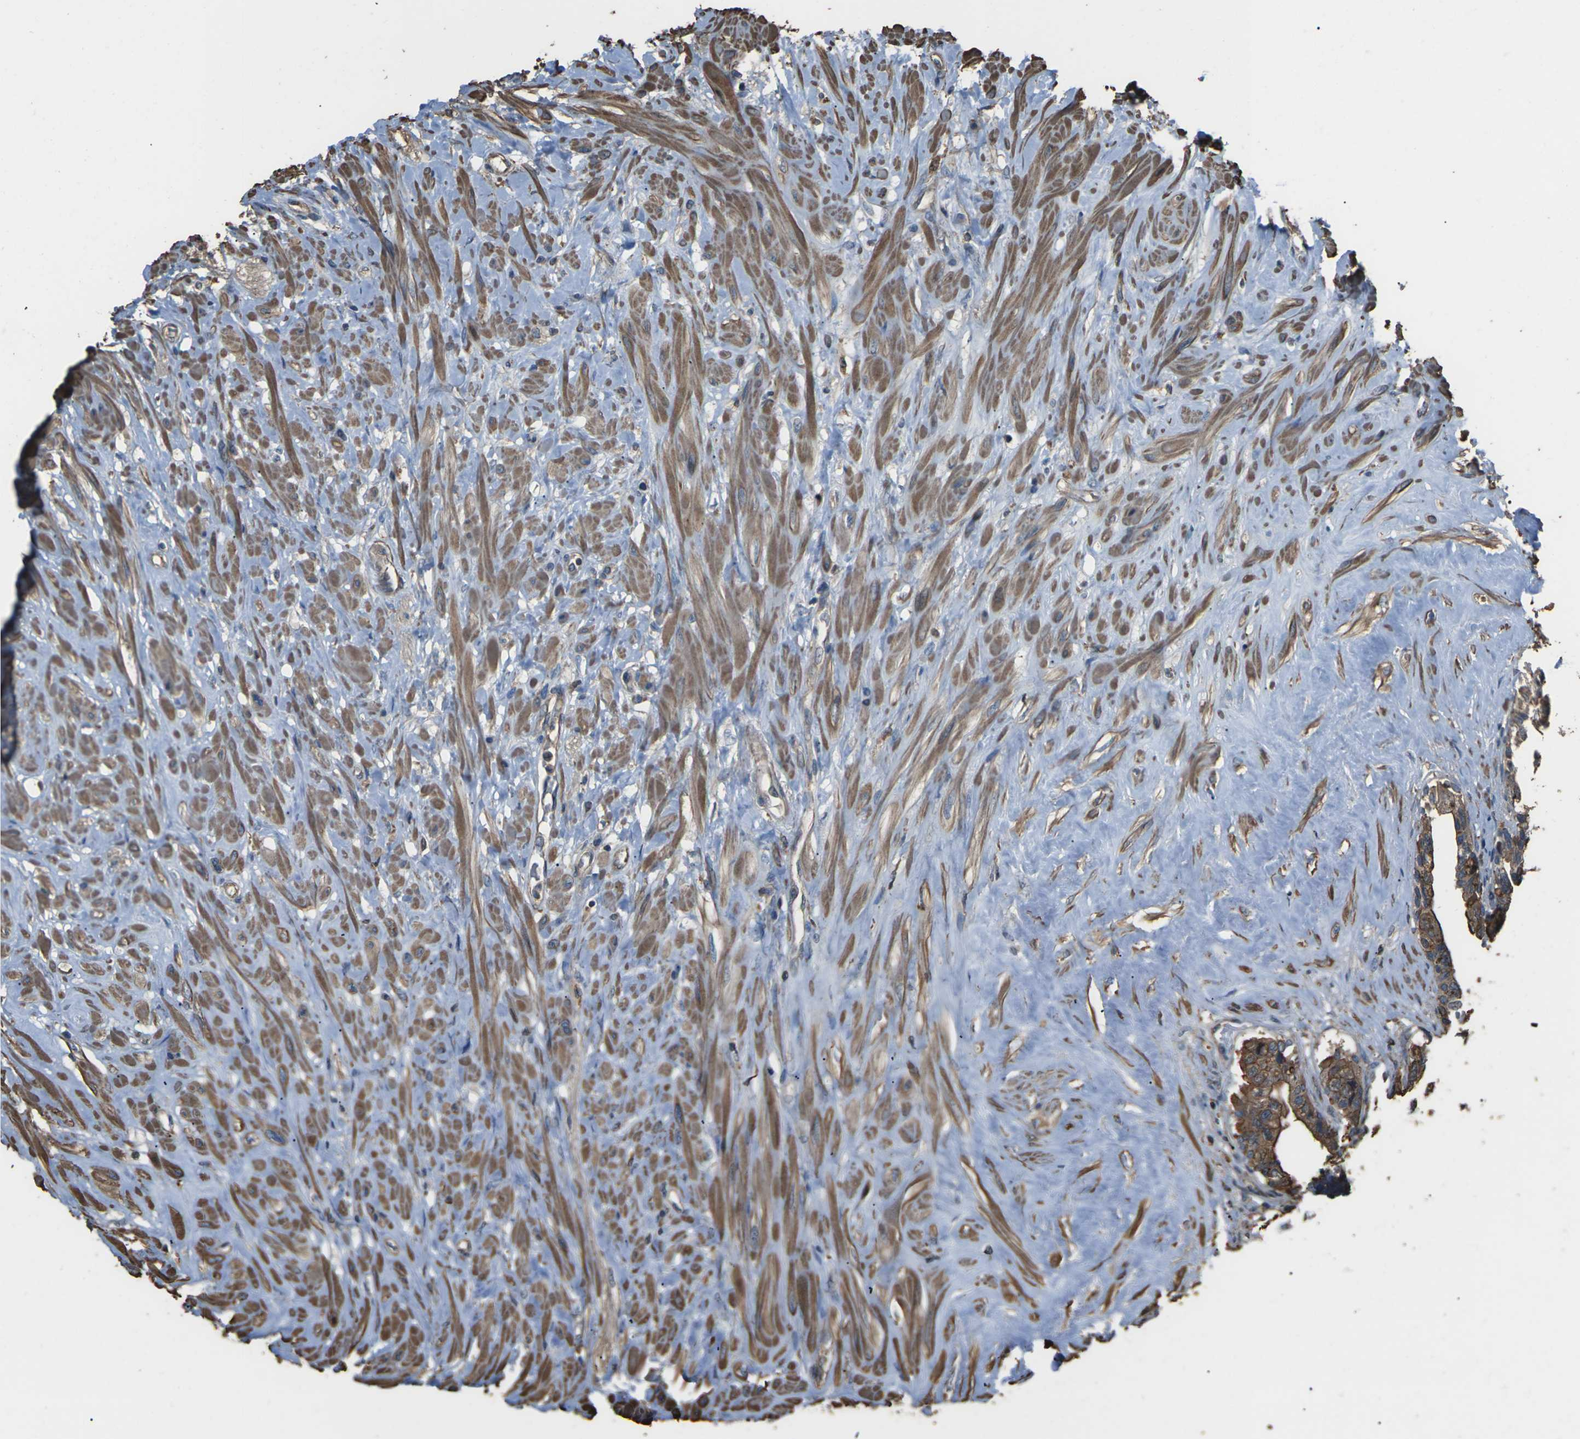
{"staining": {"intensity": "moderate", "quantity": ">75%", "location": "cytoplasmic/membranous"}, "tissue": "seminal vesicle", "cell_type": "Glandular cells", "image_type": "normal", "snomed": [{"axis": "morphology", "description": "Normal tissue, NOS"}, {"axis": "topography", "description": "Seminal veicle"}], "caption": "A brown stain shows moderate cytoplasmic/membranous staining of a protein in glandular cells of unremarkable human seminal vesicle. The staining was performed using DAB (3,3'-diaminobenzidine), with brown indicating positive protein expression. Nuclei are stained blue with hematoxylin.", "gene": "DHPS", "patient": {"sex": "male", "age": 63}}